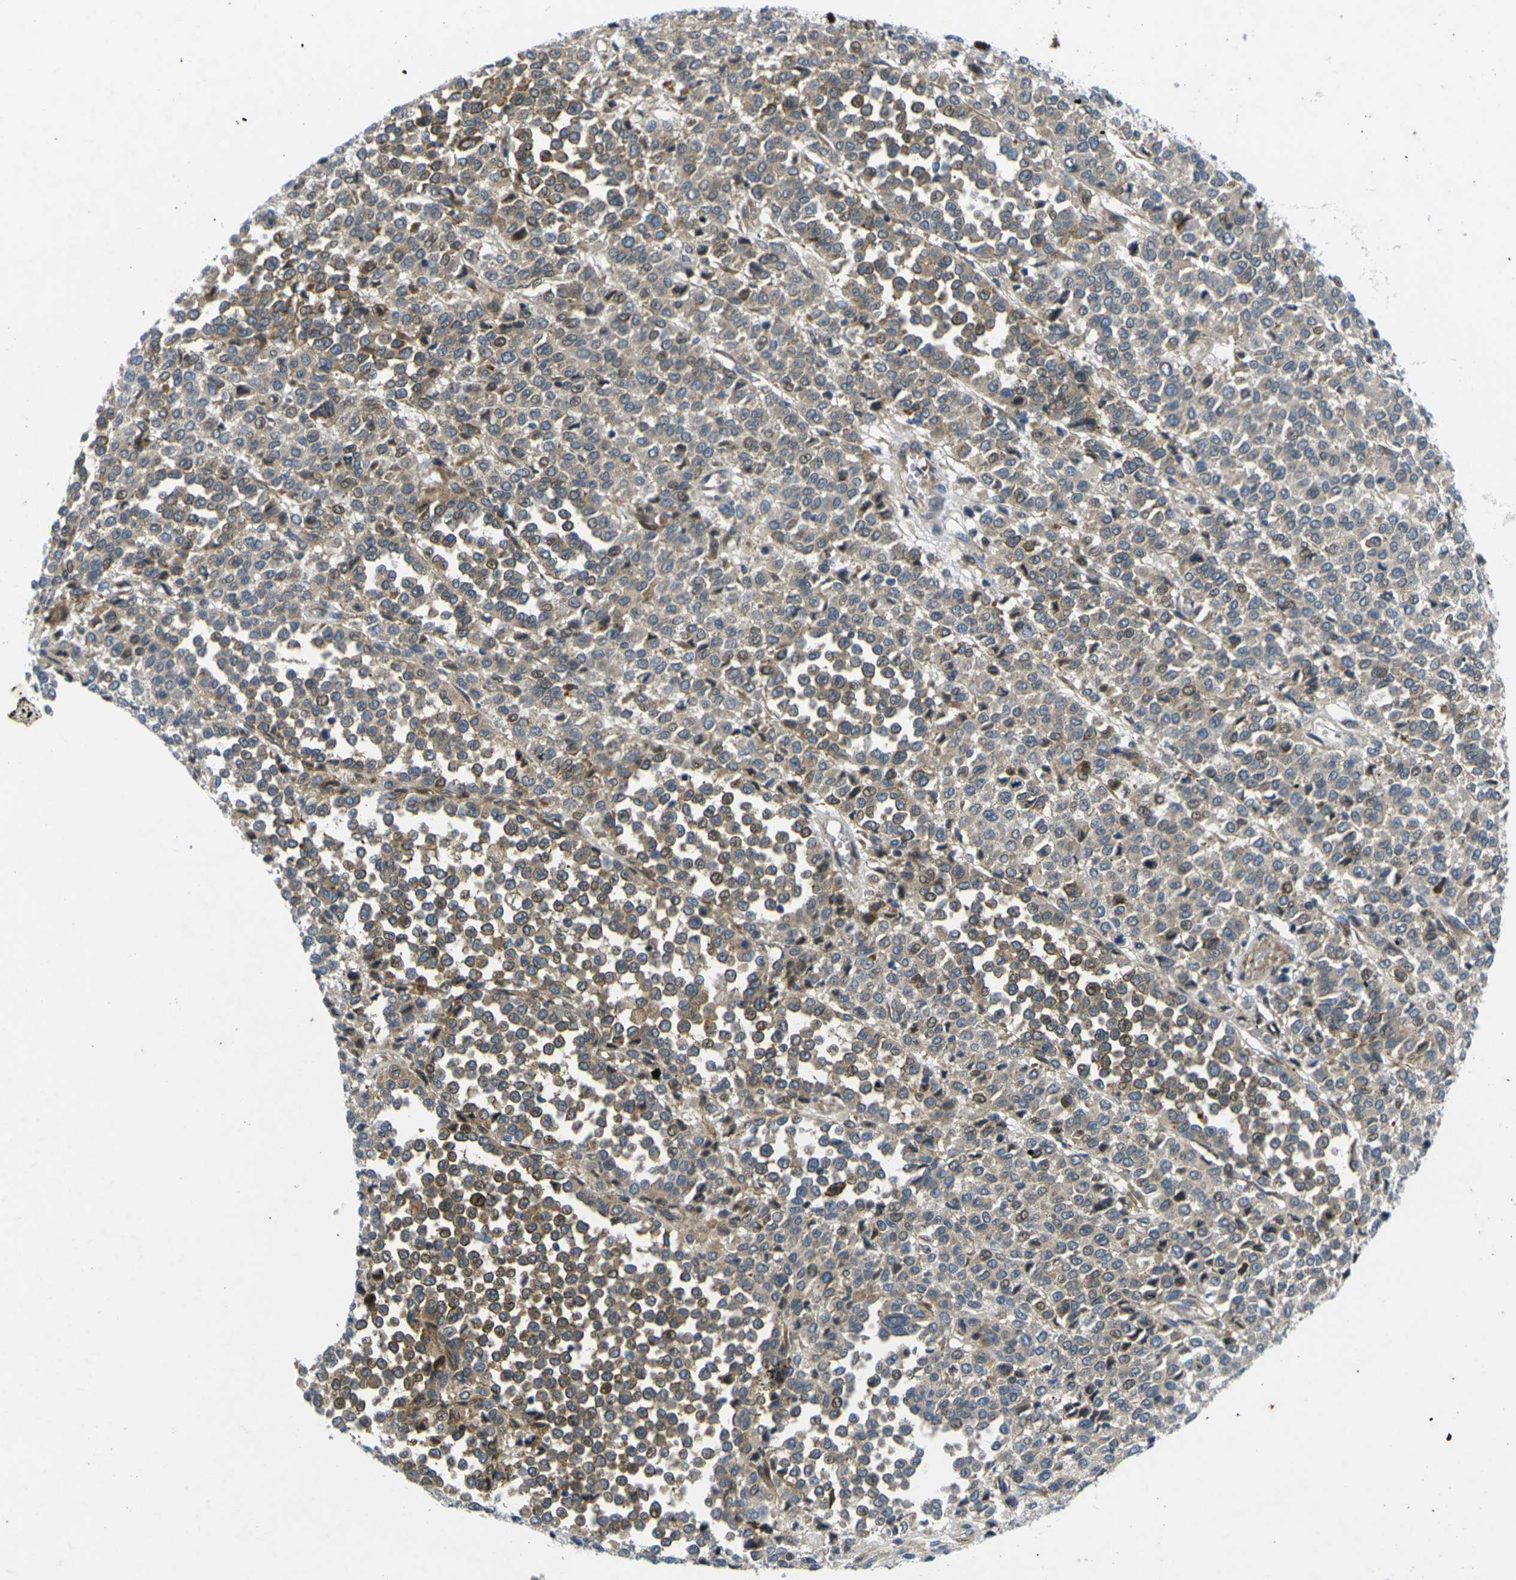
{"staining": {"intensity": "weak", "quantity": ">75%", "location": "cytoplasmic/membranous"}, "tissue": "melanoma", "cell_type": "Tumor cells", "image_type": "cancer", "snomed": [{"axis": "morphology", "description": "Malignant melanoma, Metastatic site"}, {"axis": "topography", "description": "Pancreas"}], "caption": "Immunohistochemical staining of human malignant melanoma (metastatic site) displays low levels of weak cytoplasmic/membranous staining in approximately >75% of tumor cells.", "gene": "ROBO2", "patient": {"sex": "female", "age": 30}}